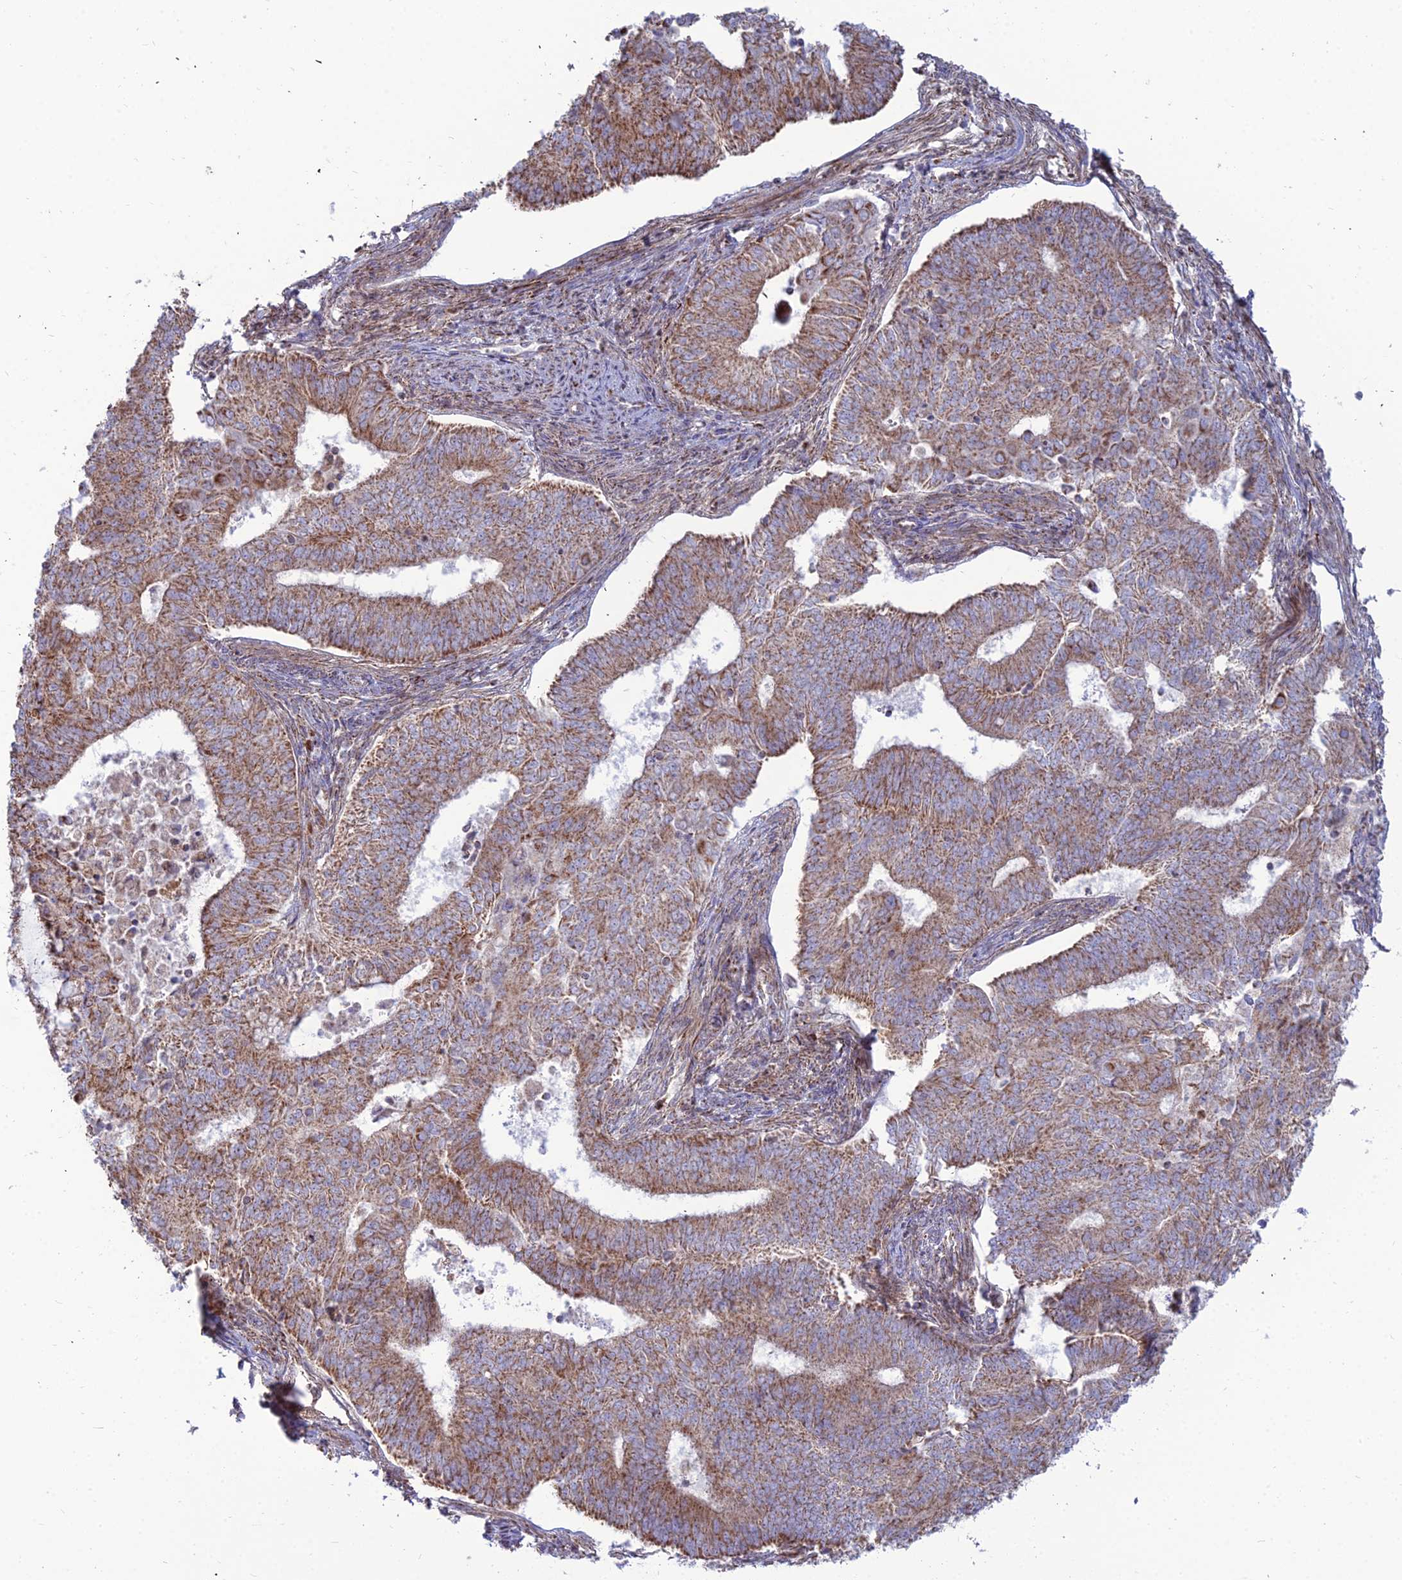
{"staining": {"intensity": "moderate", "quantity": ">75%", "location": "cytoplasmic/membranous"}, "tissue": "endometrial cancer", "cell_type": "Tumor cells", "image_type": "cancer", "snomed": [{"axis": "morphology", "description": "Adenocarcinoma, NOS"}, {"axis": "topography", "description": "Endometrium"}], "caption": "Immunohistochemistry (IHC) (DAB) staining of human endometrial adenocarcinoma shows moderate cytoplasmic/membranous protein positivity in about >75% of tumor cells. The staining was performed using DAB to visualize the protein expression in brown, while the nuclei were stained in blue with hematoxylin (Magnification: 20x).", "gene": "SLC35F4", "patient": {"sex": "female", "age": 62}}